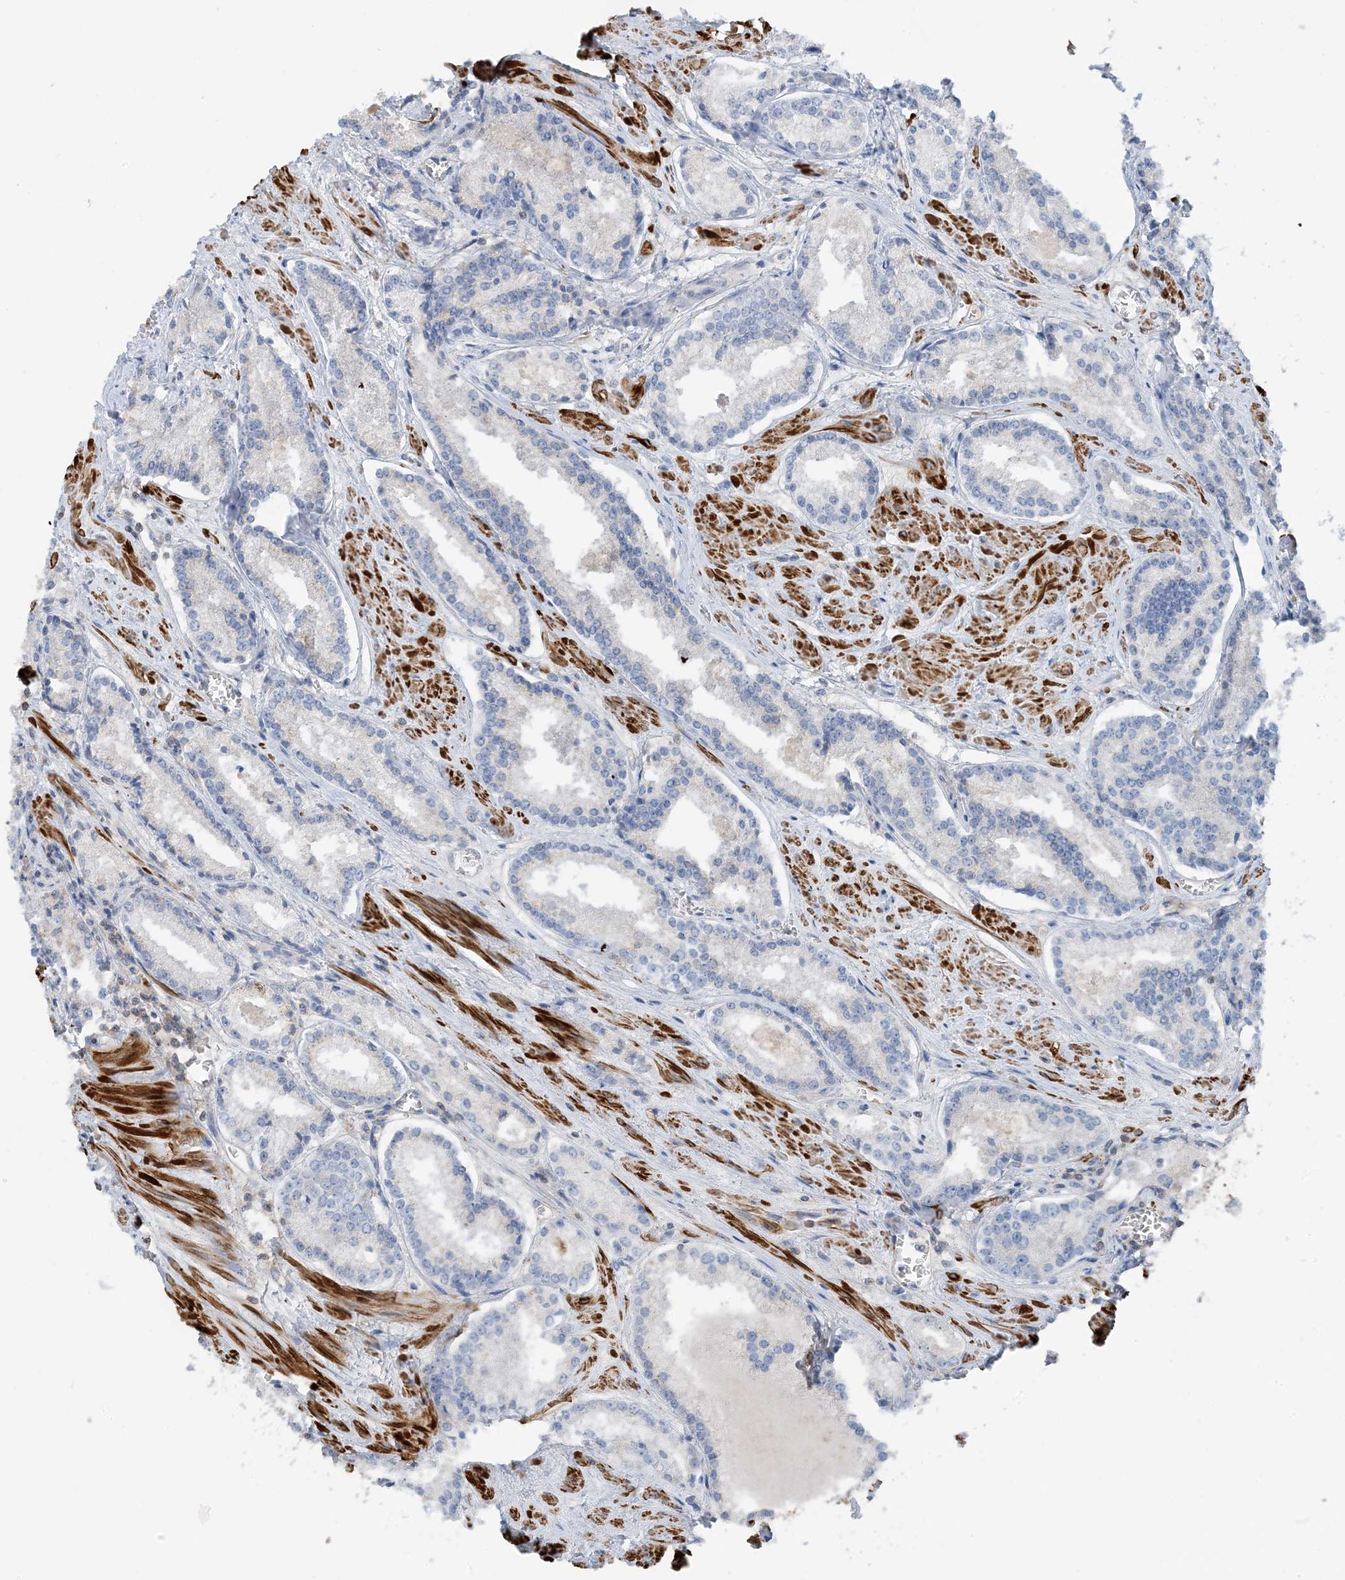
{"staining": {"intensity": "negative", "quantity": "none", "location": "none"}, "tissue": "prostate cancer", "cell_type": "Tumor cells", "image_type": "cancer", "snomed": [{"axis": "morphology", "description": "Adenocarcinoma, Low grade"}, {"axis": "topography", "description": "Prostate"}], "caption": "Immunohistochemistry image of prostate adenocarcinoma (low-grade) stained for a protein (brown), which exhibits no expression in tumor cells. (DAB (3,3'-diaminobenzidine) immunohistochemistry, high magnification).", "gene": "CALHM5", "patient": {"sex": "male", "age": 54}}